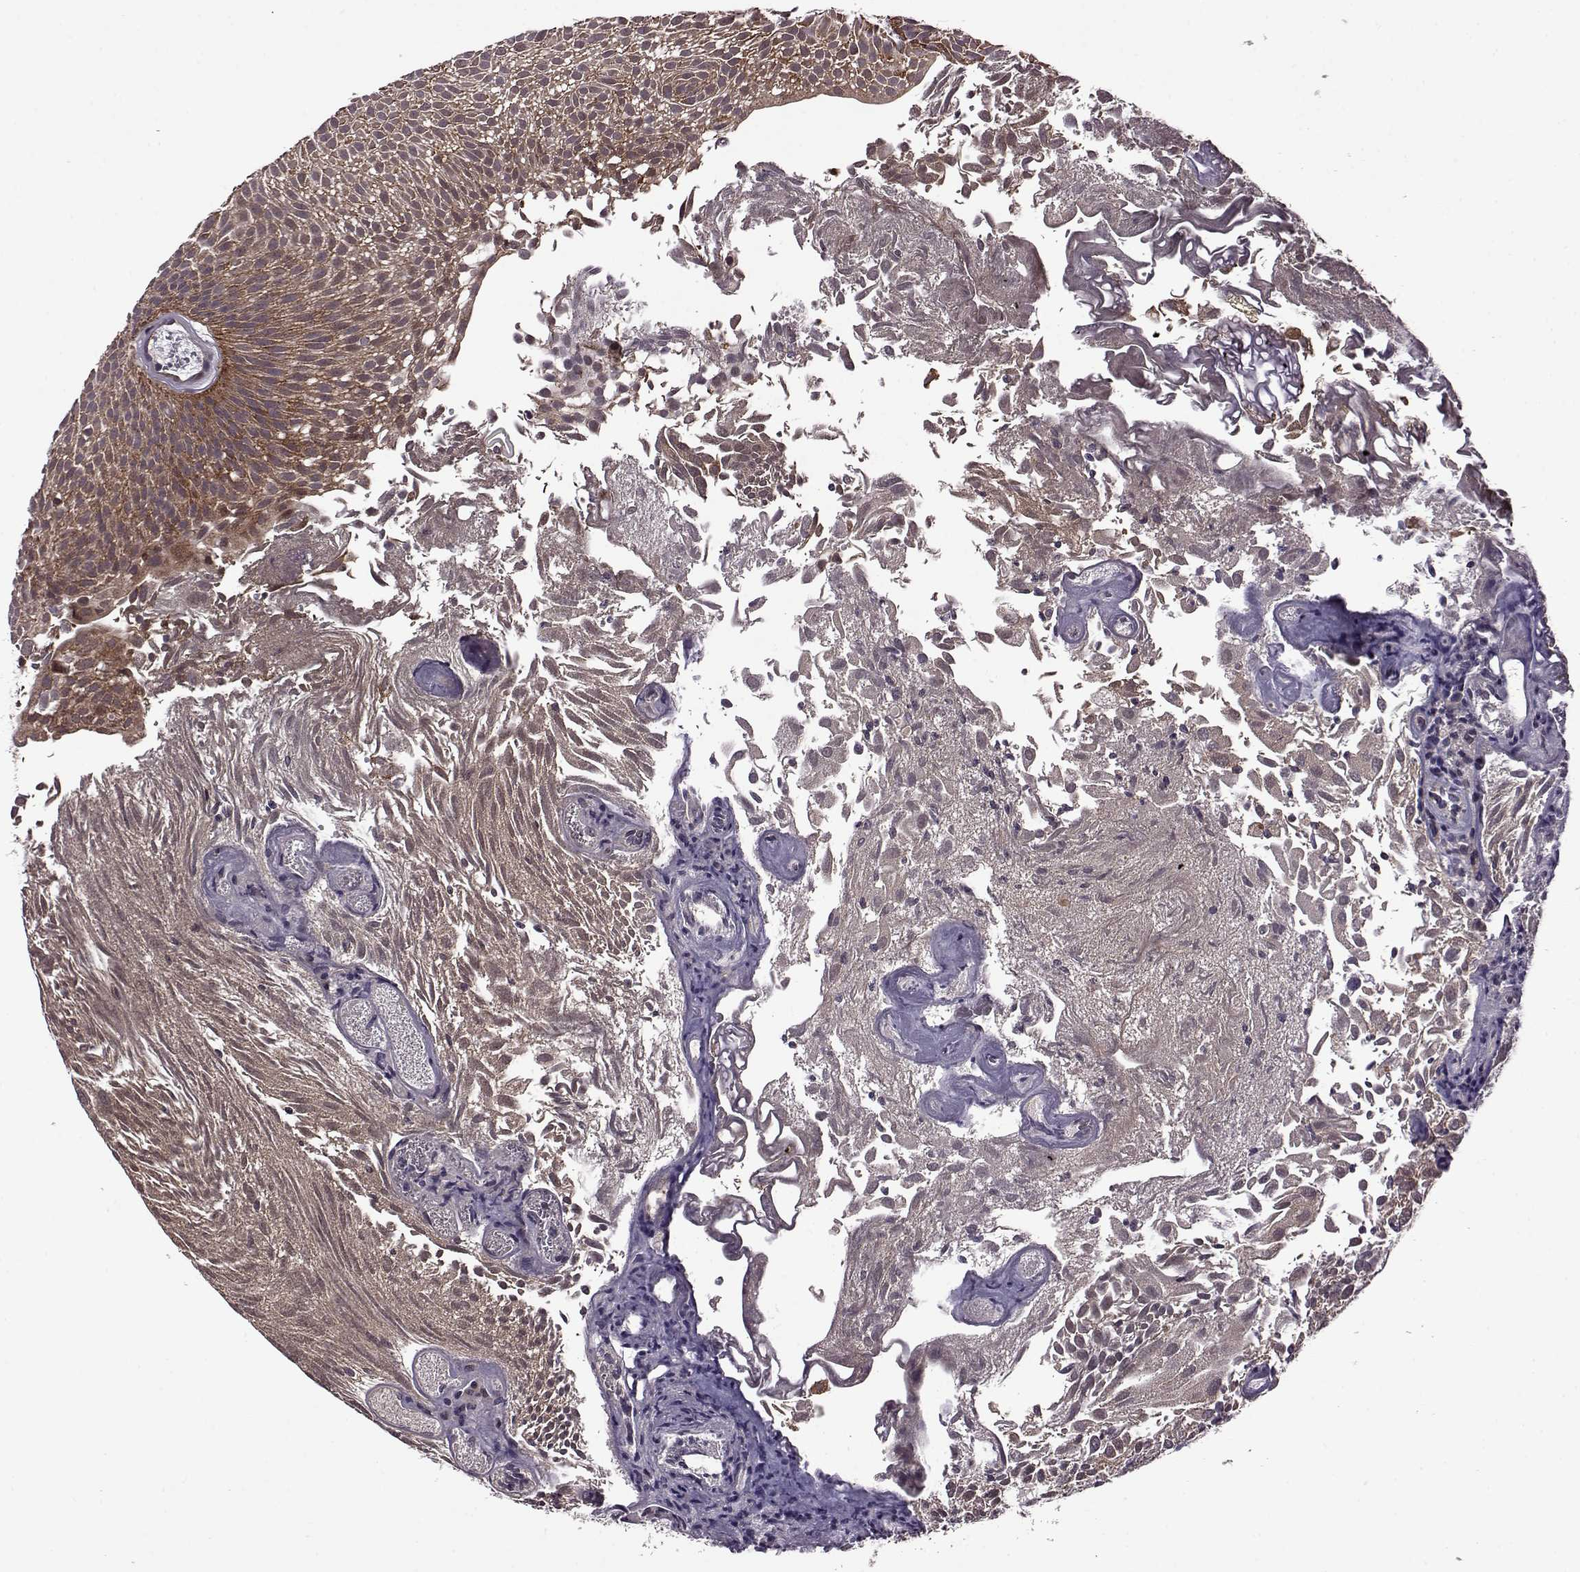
{"staining": {"intensity": "strong", "quantity": ">75%", "location": "cytoplasmic/membranous"}, "tissue": "urothelial cancer", "cell_type": "Tumor cells", "image_type": "cancer", "snomed": [{"axis": "morphology", "description": "Urothelial carcinoma, Low grade"}, {"axis": "topography", "description": "Urinary bladder"}], "caption": "The histopathology image demonstrates immunohistochemical staining of urothelial carcinoma (low-grade). There is strong cytoplasmic/membranous staining is appreciated in about >75% of tumor cells.", "gene": "URI1", "patient": {"sex": "male", "age": 52}}